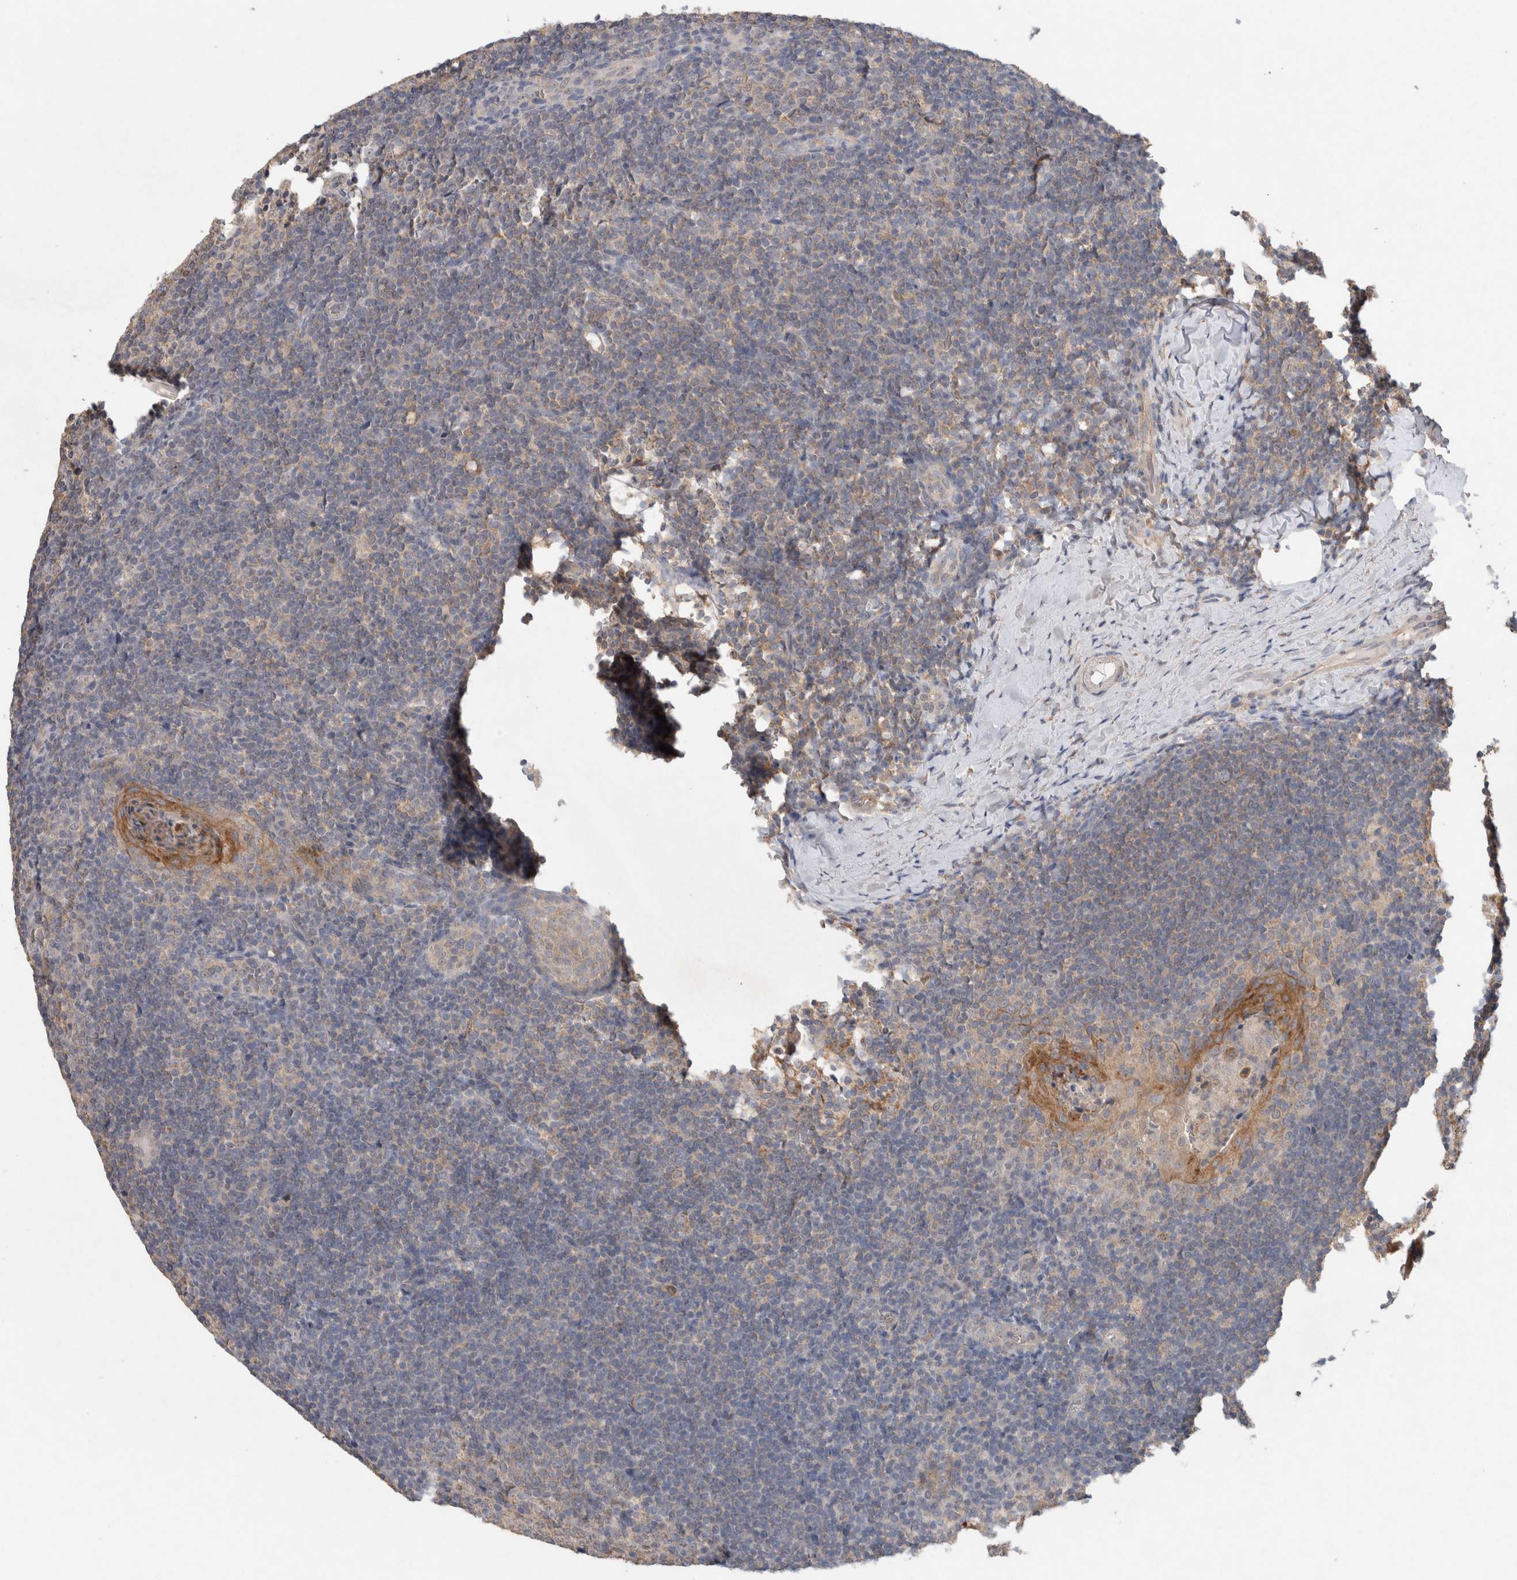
{"staining": {"intensity": "moderate", "quantity": ">75%", "location": "cytoplasmic/membranous"}, "tissue": "tonsil", "cell_type": "Germinal center cells", "image_type": "normal", "snomed": [{"axis": "morphology", "description": "Normal tissue, NOS"}, {"axis": "topography", "description": "Tonsil"}], "caption": "Immunohistochemical staining of benign tonsil reveals medium levels of moderate cytoplasmic/membranous staining in approximately >75% of germinal center cells. (DAB IHC, brown staining for protein, blue staining for nuclei).", "gene": "RAB14", "patient": {"sex": "male", "age": 37}}